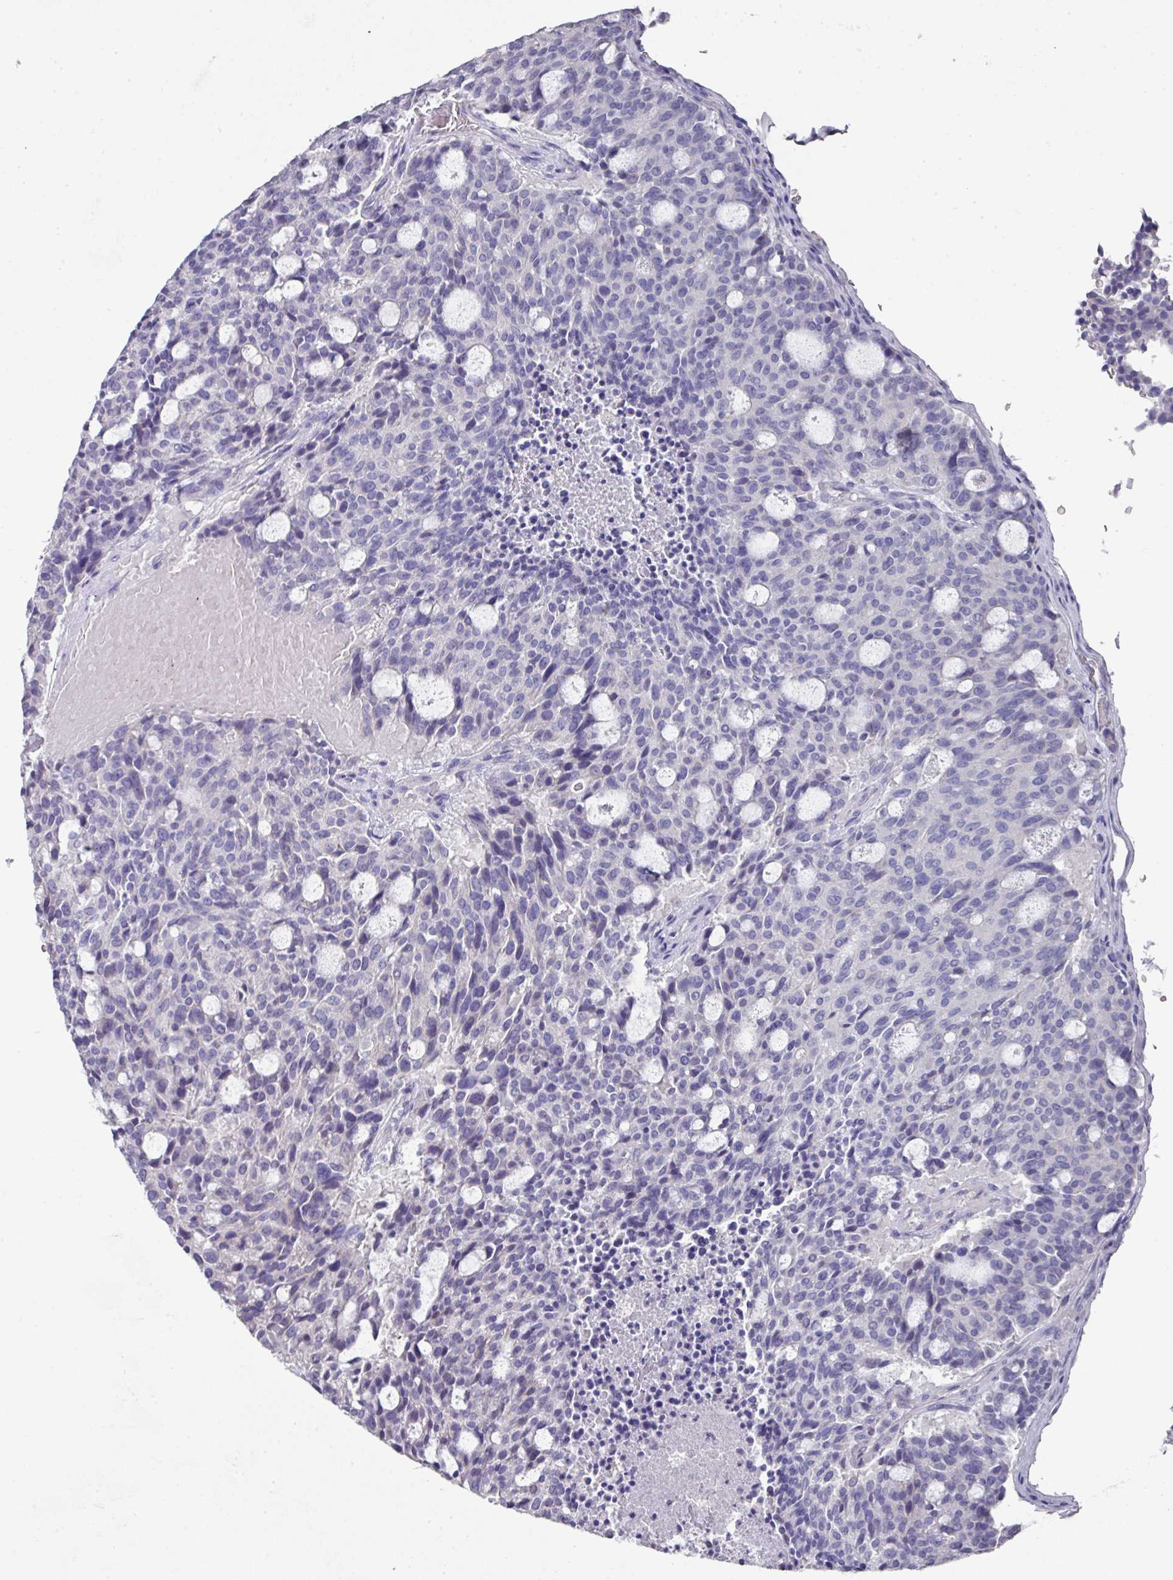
{"staining": {"intensity": "negative", "quantity": "none", "location": "none"}, "tissue": "carcinoid", "cell_type": "Tumor cells", "image_type": "cancer", "snomed": [{"axis": "morphology", "description": "Carcinoid, malignant, NOS"}, {"axis": "topography", "description": "Pancreas"}], "caption": "Immunohistochemical staining of carcinoid shows no significant positivity in tumor cells.", "gene": "DAZL", "patient": {"sex": "female", "age": 54}}